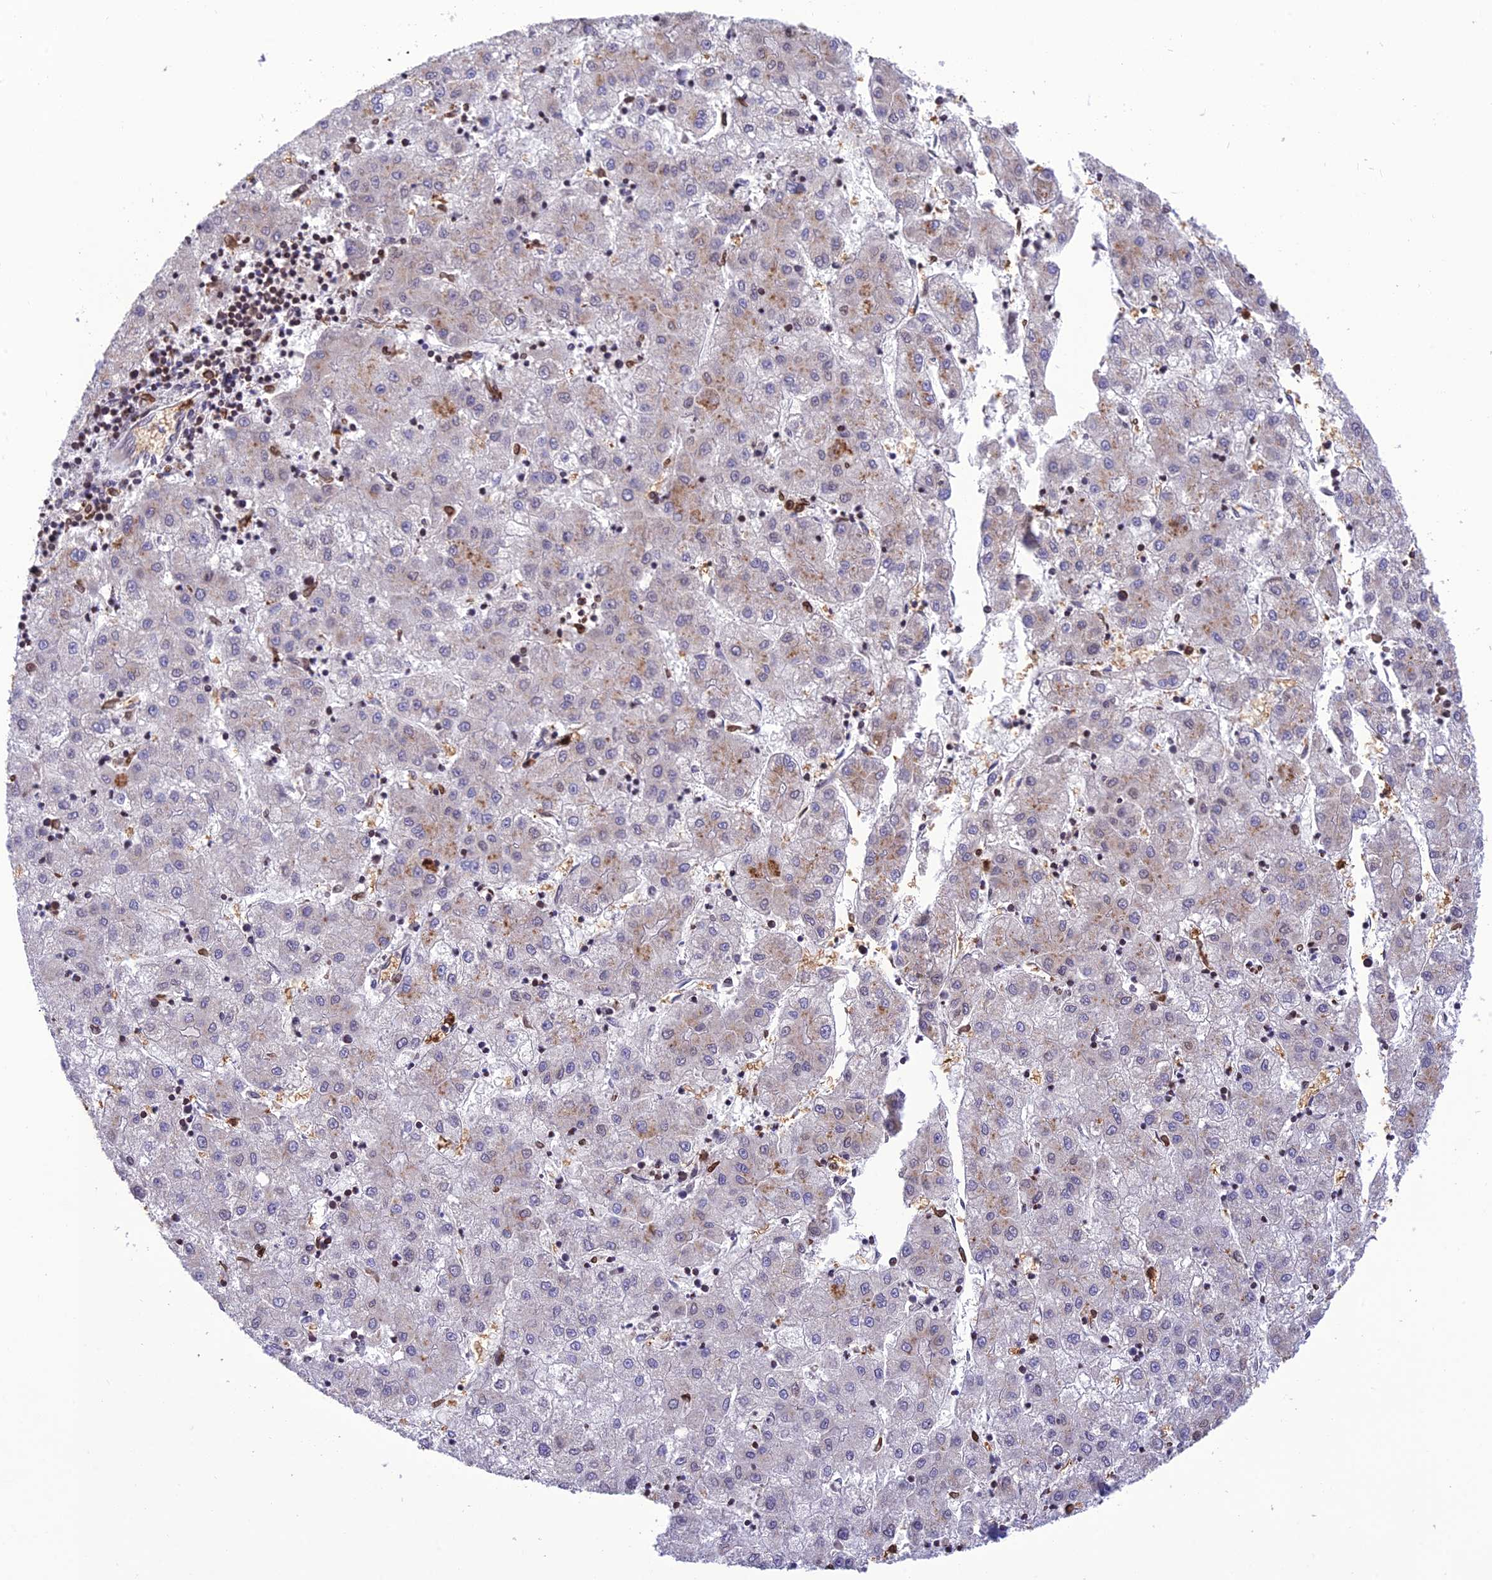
{"staining": {"intensity": "weak", "quantity": "<25%", "location": "cytoplasmic/membranous"}, "tissue": "liver cancer", "cell_type": "Tumor cells", "image_type": "cancer", "snomed": [{"axis": "morphology", "description": "Carcinoma, Hepatocellular, NOS"}, {"axis": "topography", "description": "Liver"}], "caption": "Liver cancer (hepatocellular carcinoma) stained for a protein using immunohistochemistry (IHC) reveals no expression tumor cells.", "gene": "PKHD1L1", "patient": {"sex": "male", "age": 72}}